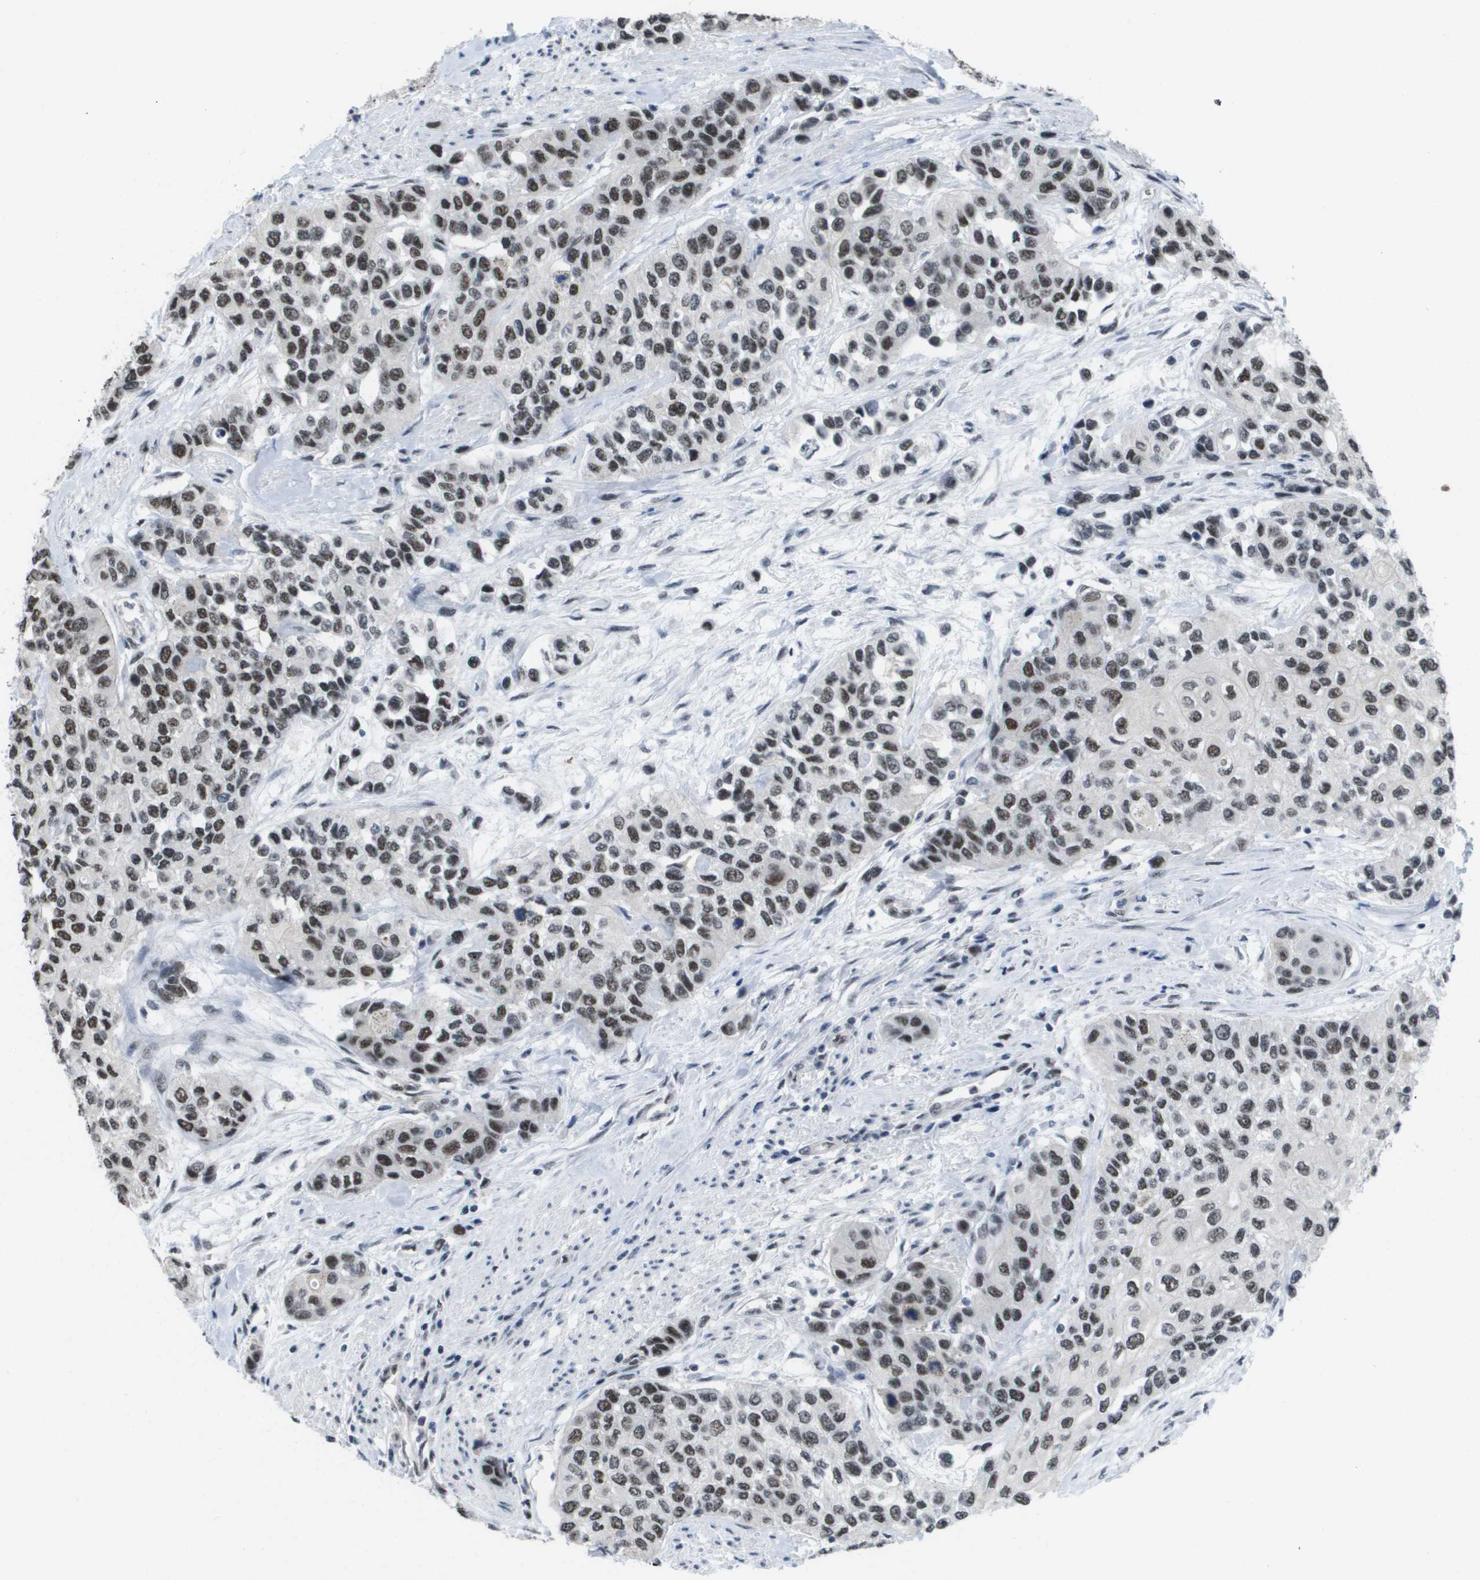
{"staining": {"intensity": "weak", "quantity": "25%-75%", "location": "nuclear"}, "tissue": "urothelial cancer", "cell_type": "Tumor cells", "image_type": "cancer", "snomed": [{"axis": "morphology", "description": "Urothelial carcinoma, High grade"}, {"axis": "topography", "description": "Urinary bladder"}], "caption": "High-grade urothelial carcinoma stained for a protein demonstrates weak nuclear positivity in tumor cells. The staining is performed using DAB brown chromogen to label protein expression. The nuclei are counter-stained blue using hematoxylin.", "gene": "ISY1", "patient": {"sex": "female", "age": 56}}